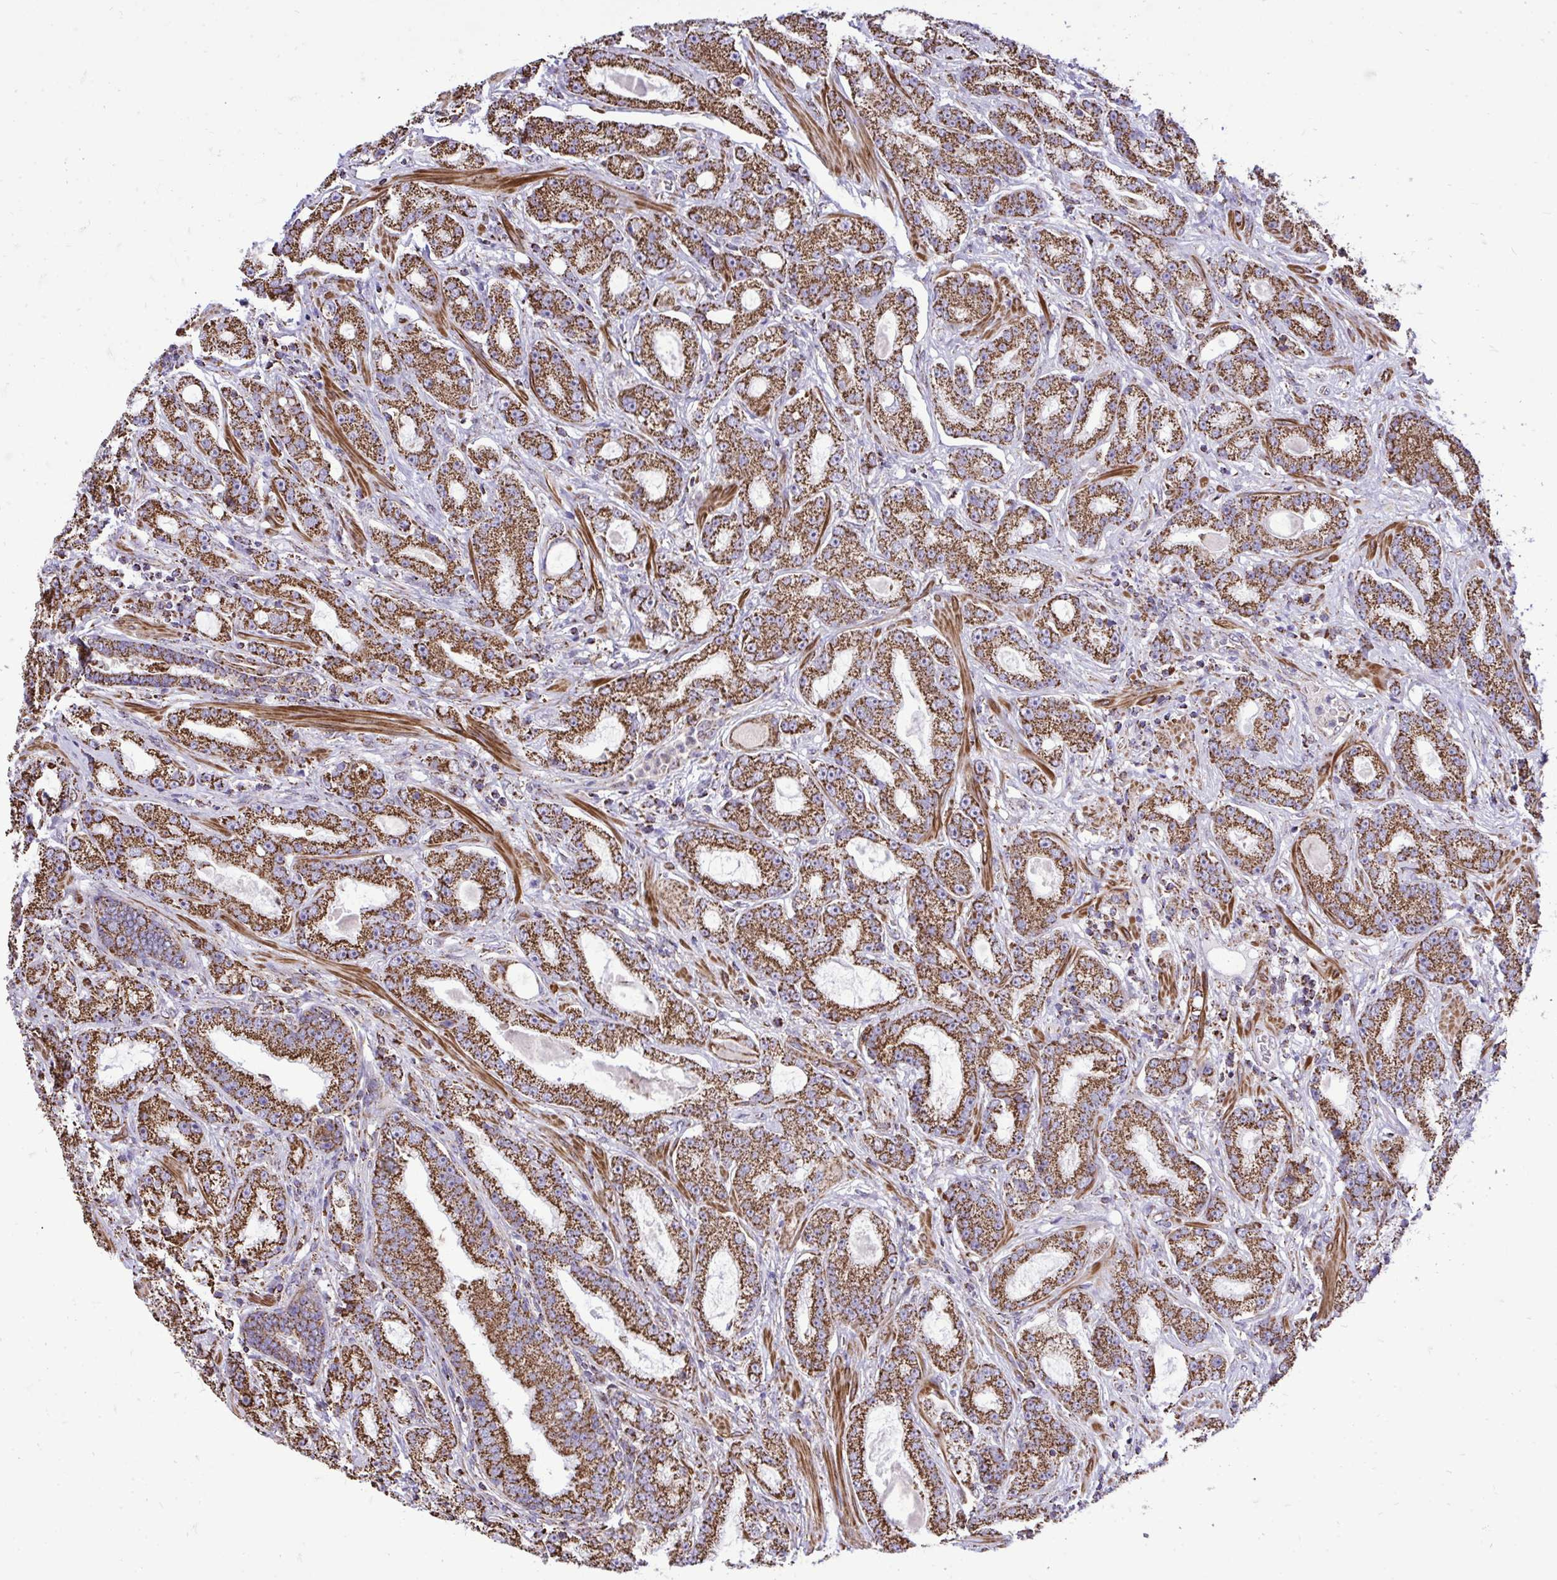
{"staining": {"intensity": "moderate", "quantity": ">75%", "location": "cytoplasmic/membranous"}, "tissue": "prostate cancer", "cell_type": "Tumor cells", "image_type": "cancer", "snomed": [{"axis": "morphology", "description": "Adenocarcinoma, High grade"}, {"axis": "topography", "description": "Prostate"}], "caption": "Immunohistochemical staining of adenocarcinoma (high-grade) (prostate) demonstrates medium levels of moderate cytoplasmic/membranous protein expression in about >75% of tumor cells.", "gene": "UBE2C", "patient": {"sex": "male", "age": 65}}